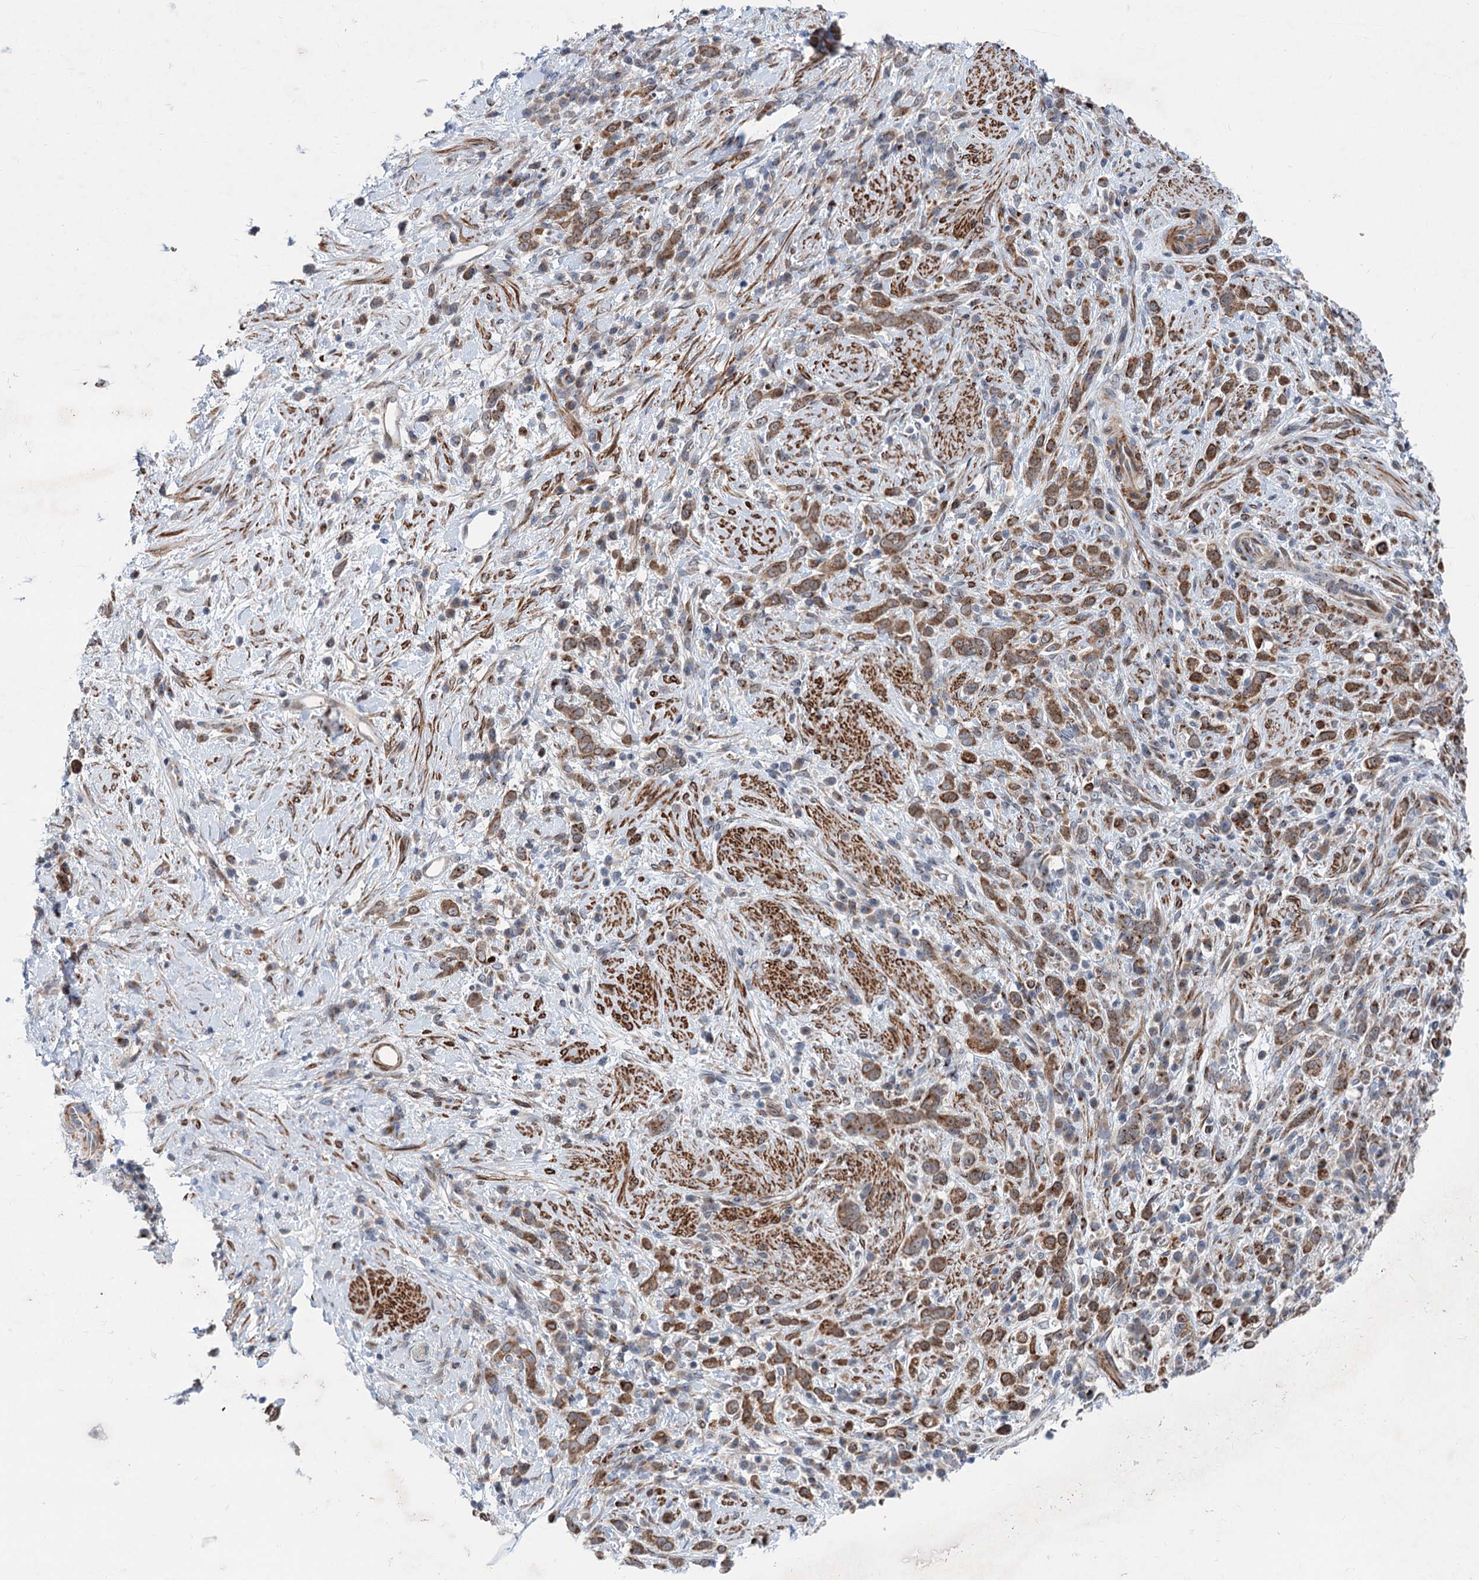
{"staining": {"intensity": "moderate", "quantity": ">75%", "location": "cytoplasmic/membranous"}, "tissue": "stomach cancer", "cell_type": "Tumor cells", "image_type": "cancer", "snomed": [{"axis": "morphology", "description": "Adenocarcinoma, NOS"}, {"axis": "topography", "description": "Stomach"}], "caption": "Immunohistochemical staining of adenocarcinoma (stomach) displays medium levels of moderate cytoplasmic/membranous protein staining in approximately >75% of tumor cells.", "gene": "ELP4", "patient": {"sex": "female", "age": 60}}